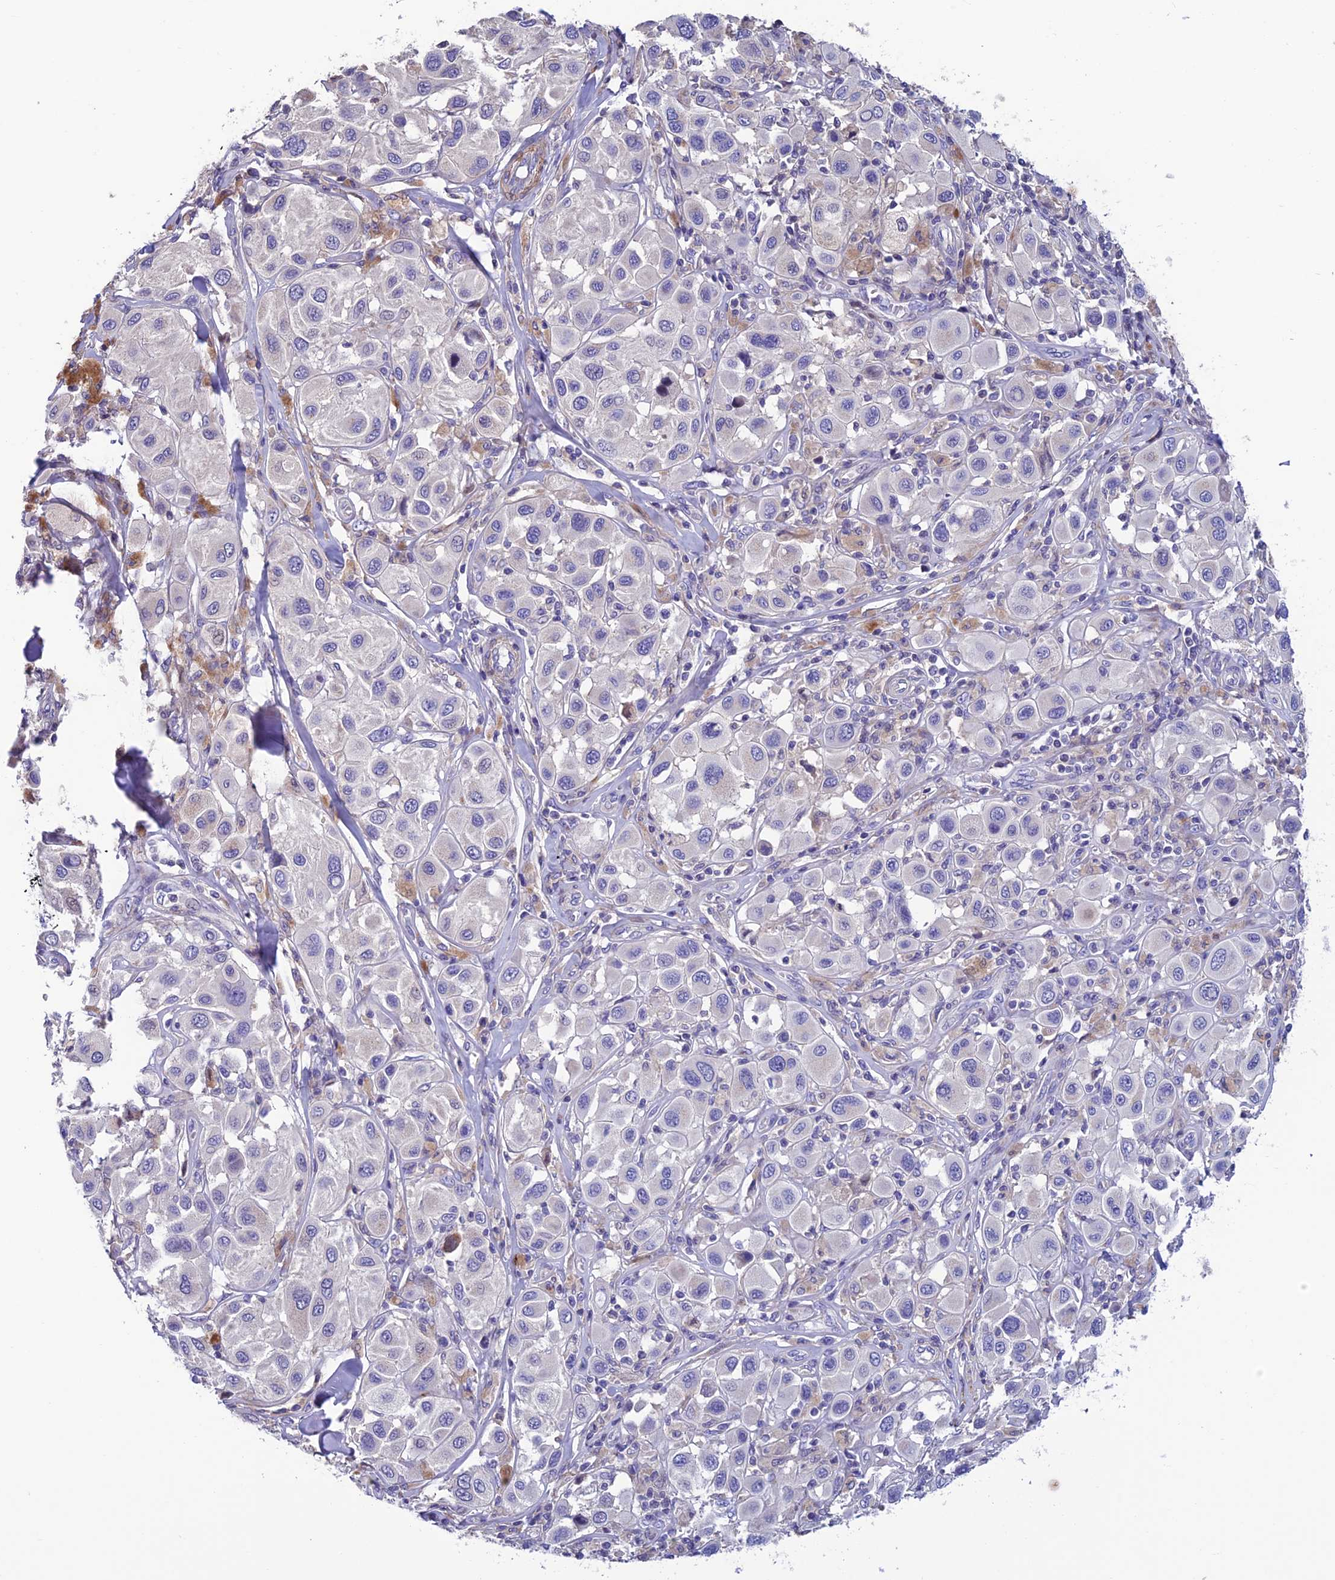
{"staining": {"intensity": "negative", "quantity": "none", "location": "none"}, "tissue": "melanoma", "cell_type": "Tumor cells", "image_type": "cancer", "snomed": [{"axis": "morphology", "description": "Malignant melanoma, Metastatic site"}, {"axis": "topography", "description": "Skin"}], "caption": "Tumor cells are negative for protein expression in human malignant melanoma (metastatic site).", "gene": "FAM178B", "patient": {"sex": "male", "age": 41}}